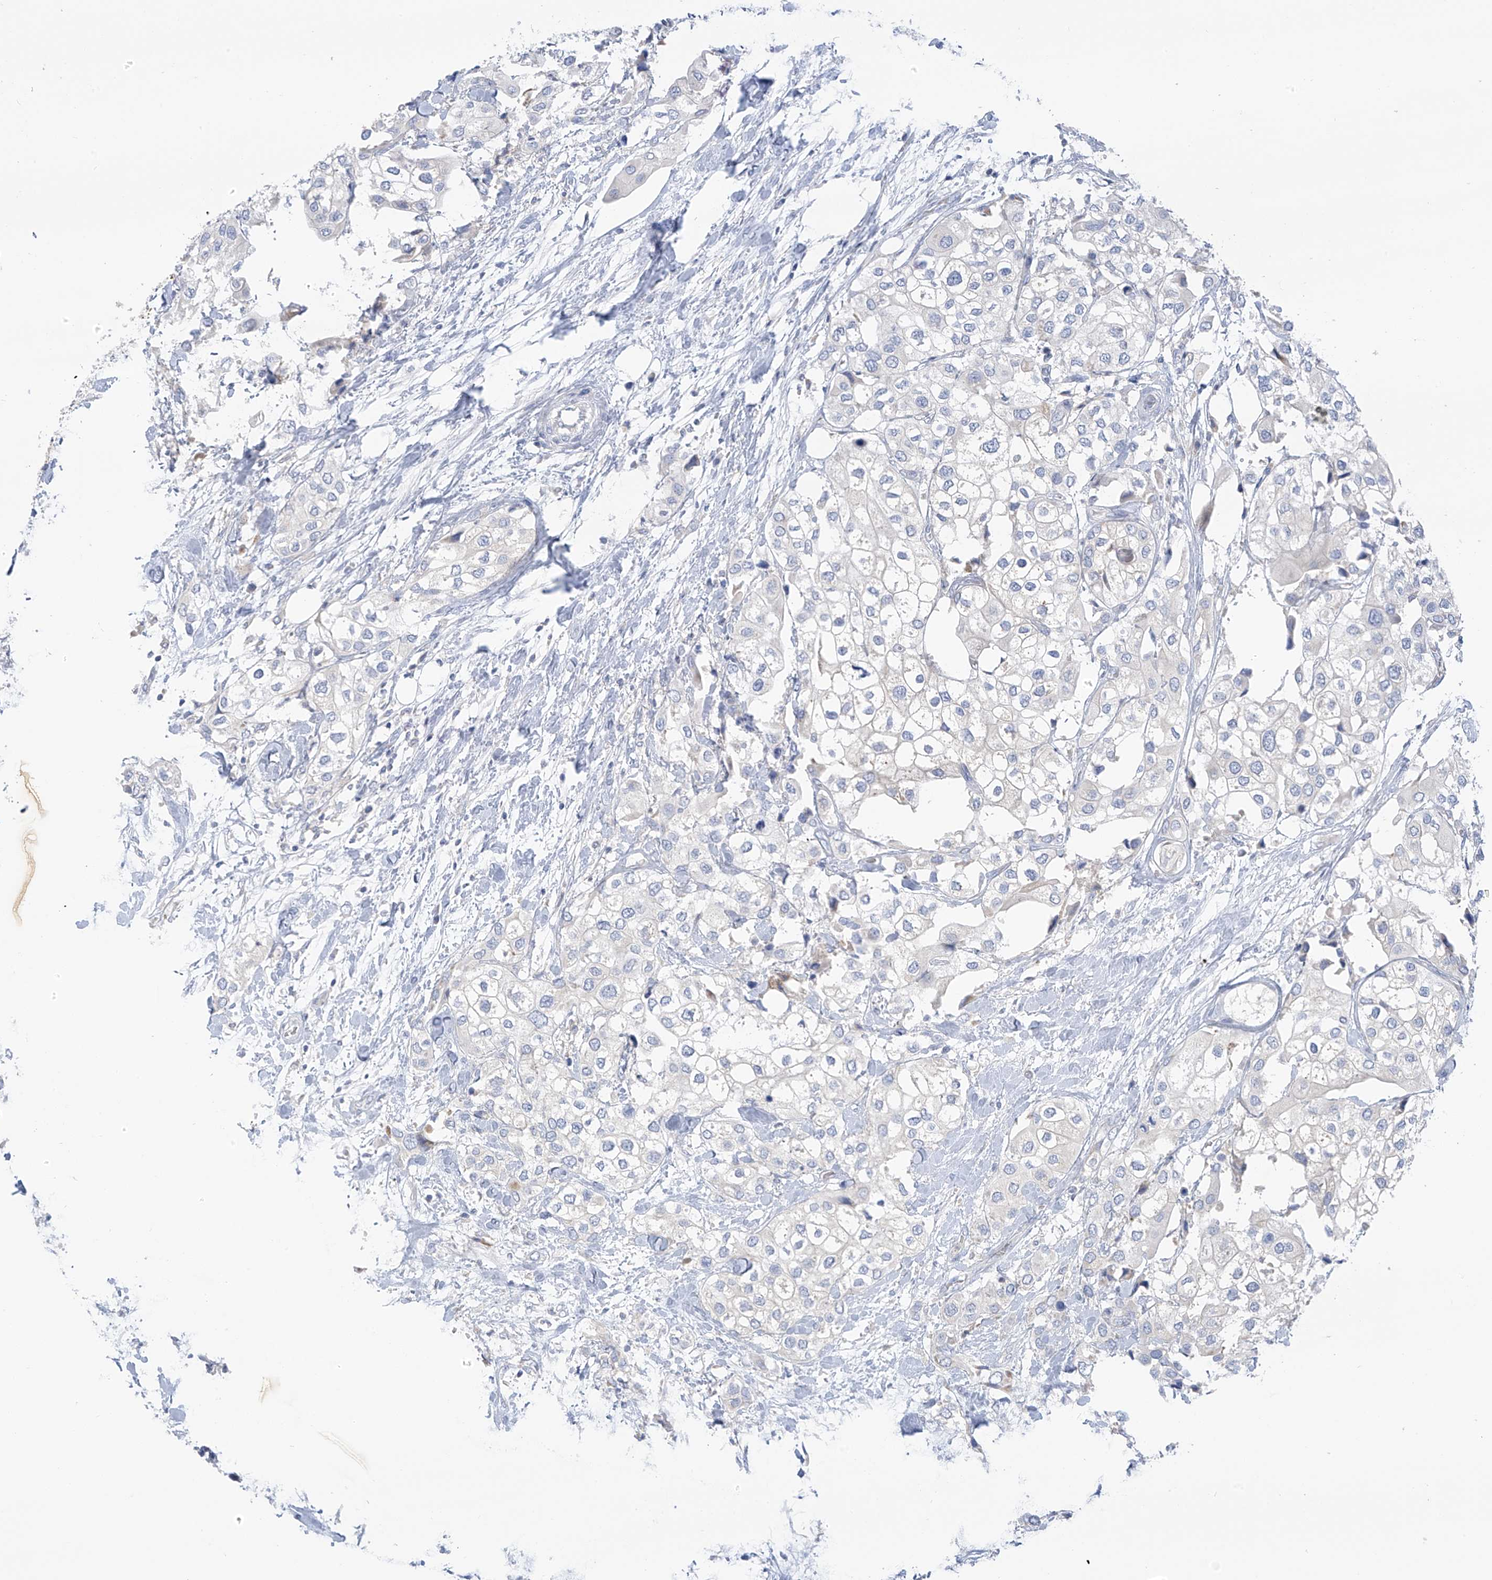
{"staining": {"intensity": "negative", "quantity": "none", "location": "none"}, "tissue": "urothelial cancer", "cell_type": "Tumor cells", "image_type": "cancer", "snomed": [{"axis": "morphology", "description": "Urothelial carcinoma, High grade"}, {"axis": "topography", "description": "Urinary bladder"}], "caption": "DAB (3,3'-diaminobenzidine) immunohistochemical staining of urothelial carcinoma (high-grade) displays no significant positivity in tumor cells. (DAB (3,3'-diaminobenzidine) immunohistochemistry, high magnification).", "gene": "SLC6A12", "patient": {"sex": "male", "age": 64}}